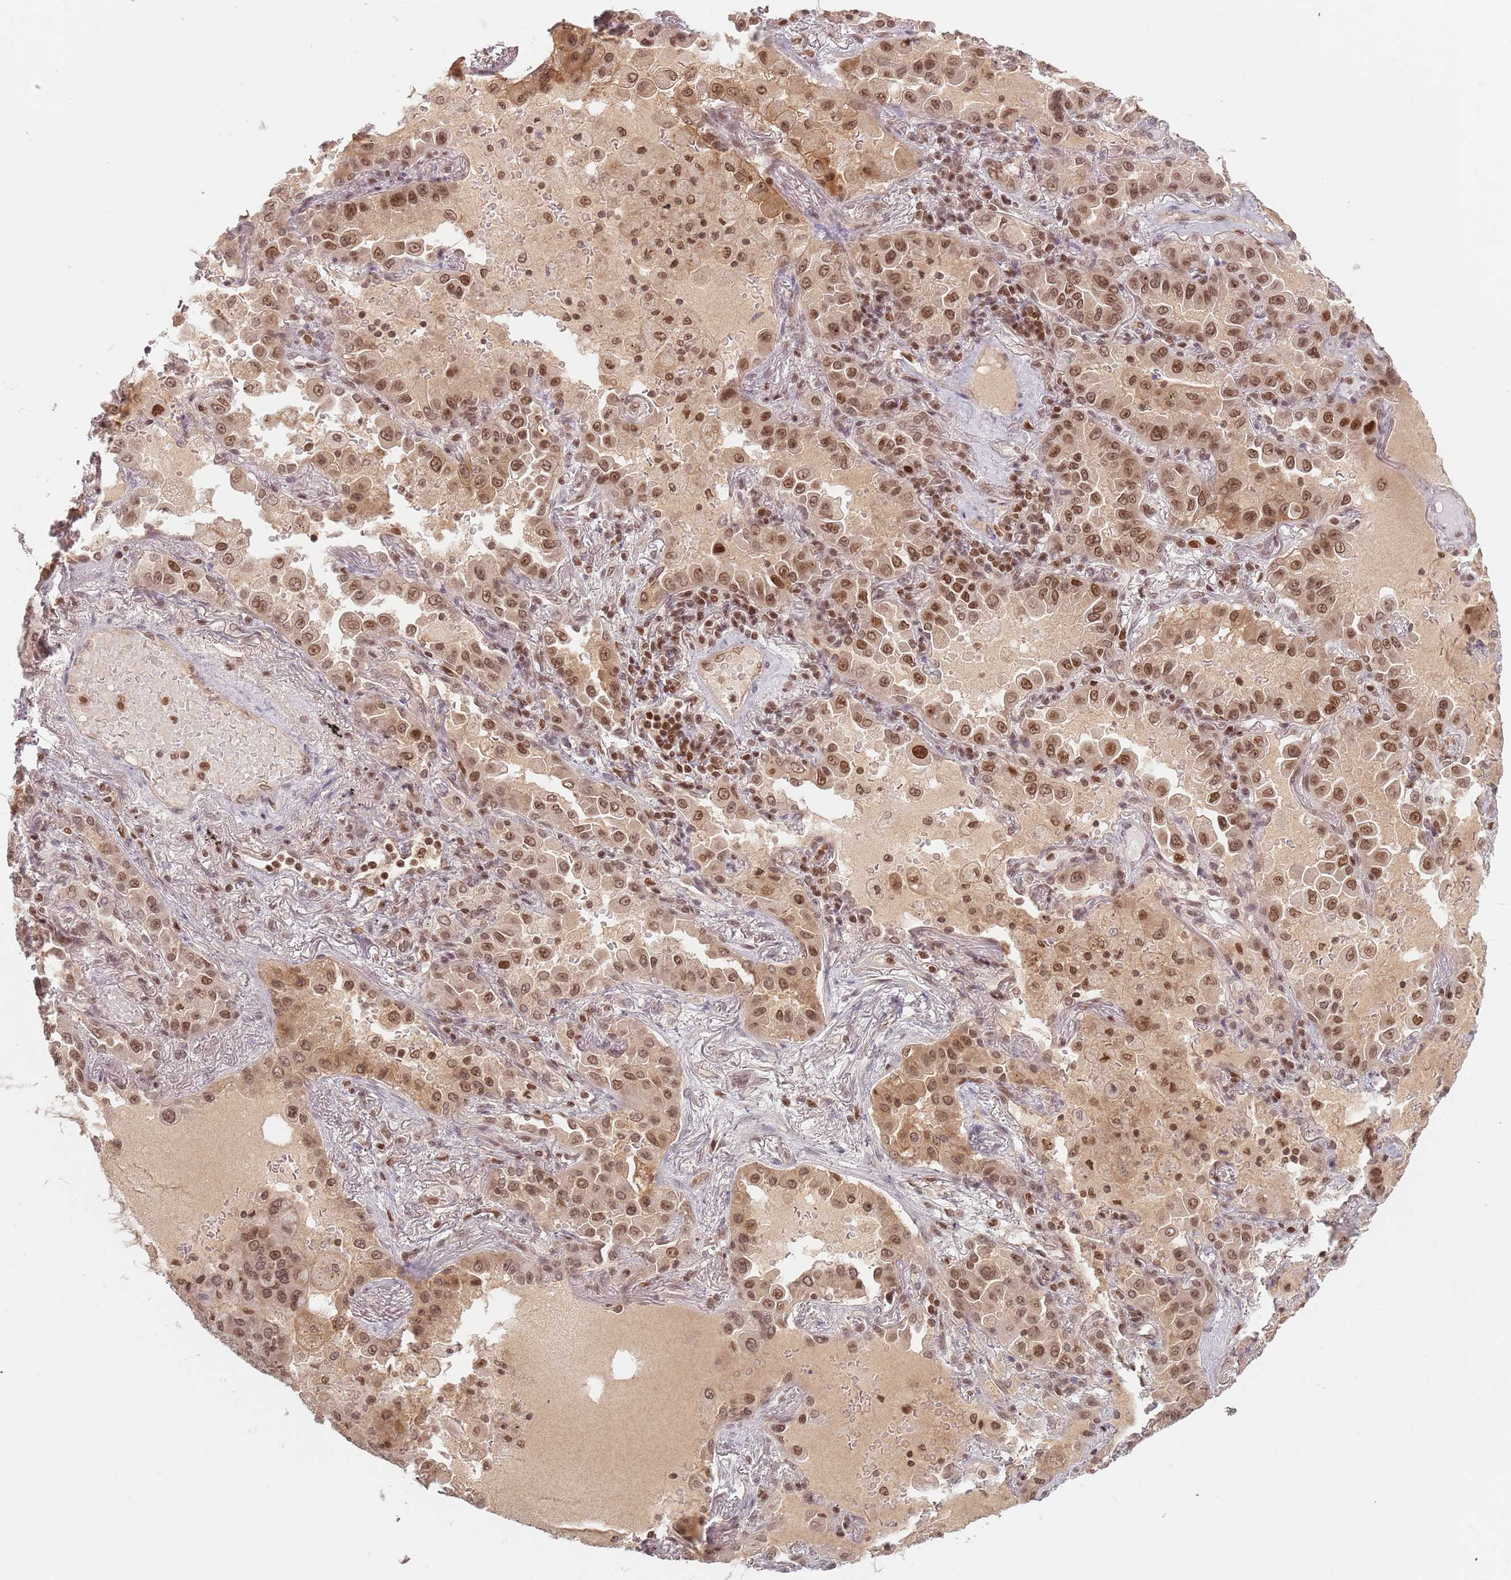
{"staining": {"intensity": "moderate", "quantity": ">75%", "location": "cytoplasmic/membranous,nuclear"}, "tissue": "lung cancer", "cell_type": "Tumor cells", "image_type": "cancer", "snomed": [{"axis": "morphology", "description": "Squamous cell carcinoma, NOS"}, {"axis": "topography", "description": "Lung"}], "caption": "Protein analysis of squamous cell carcinoma (lung) tissue displays moderate cytoplasmic/membranous and nuclear expression in approximately >75% of tumor cells.", "gene": "NUP50", "patient": {"sex": "male", "age": 74}}